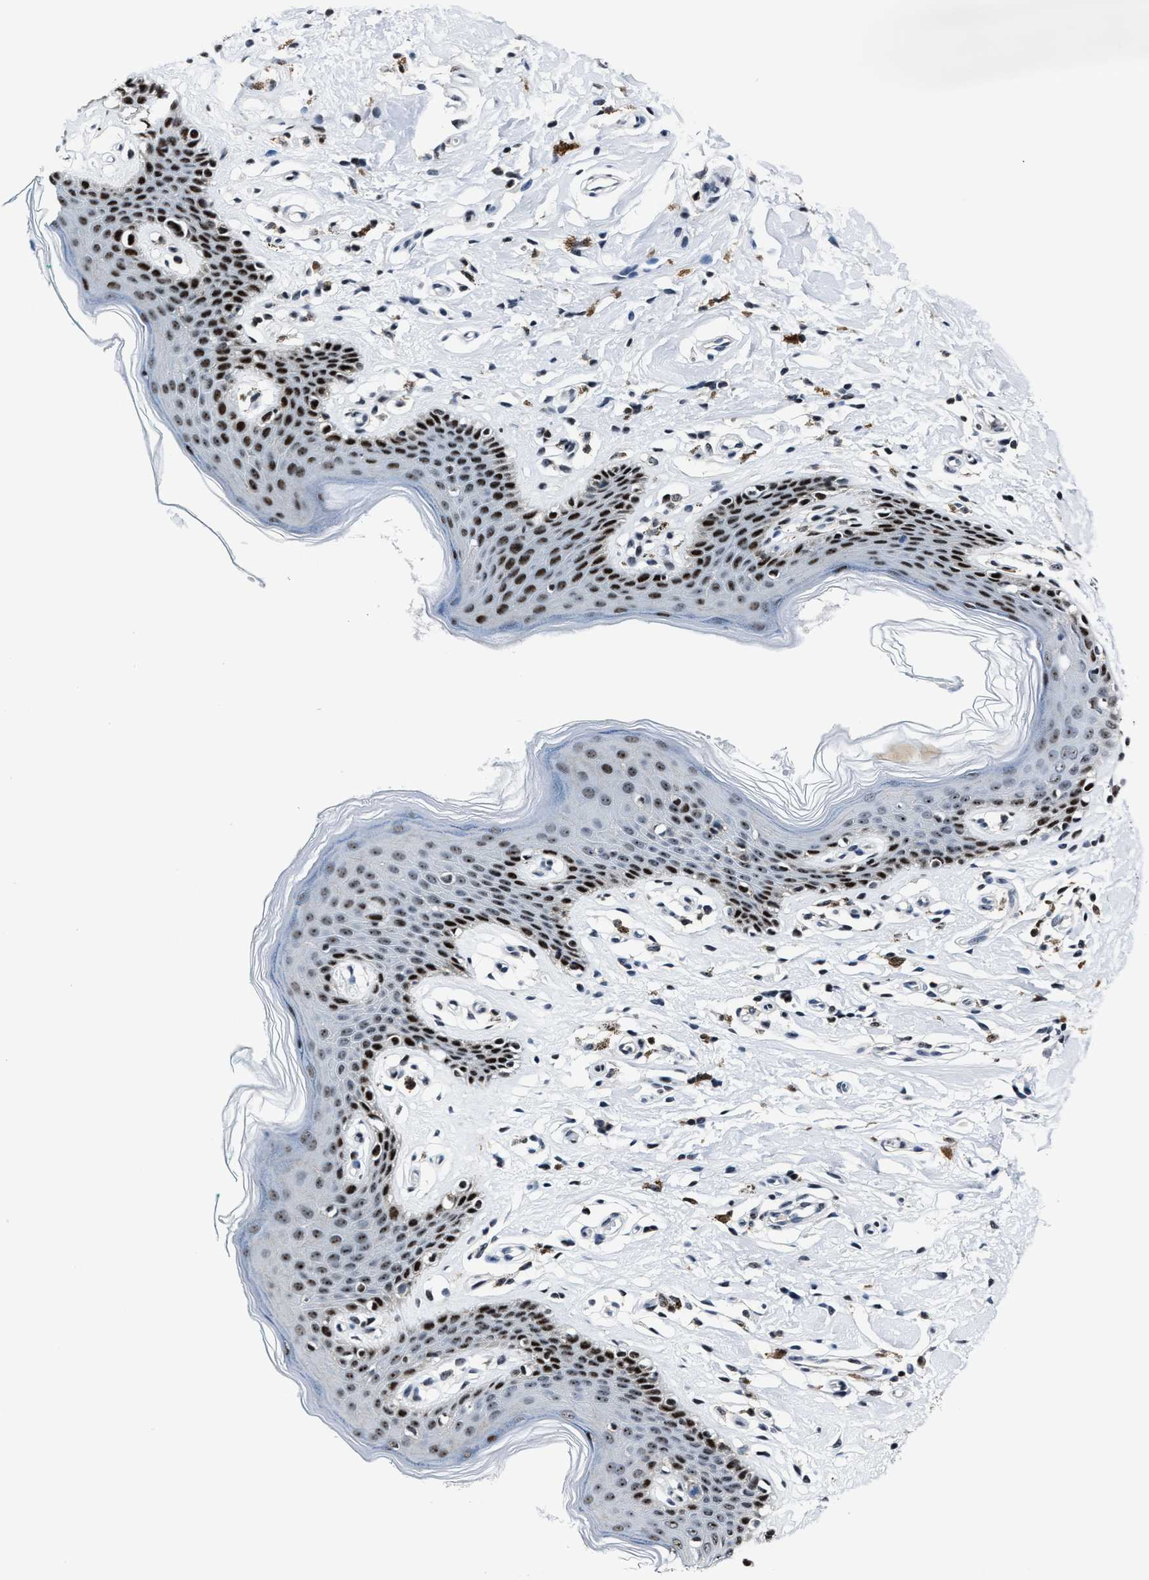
{"staining": {"intensity": "strong", "quantity": ">75%", "location": "nuclear"}, "tissue": "skin", "cell_type": "Epidermal cells", "image_type": "normal", "snomed": [{"axis": "morphology", "description": "Normal tissue, NOS"}, {"axis": "topography", "description": "Vulva"}], "caption": "An IHC image of benign tissue is shown. Protein staining in brown labels strong nuclear positivity in skin within epidermal cells.", "gene": "PPIE", "patient": {"sex": "female", "age": 66}}